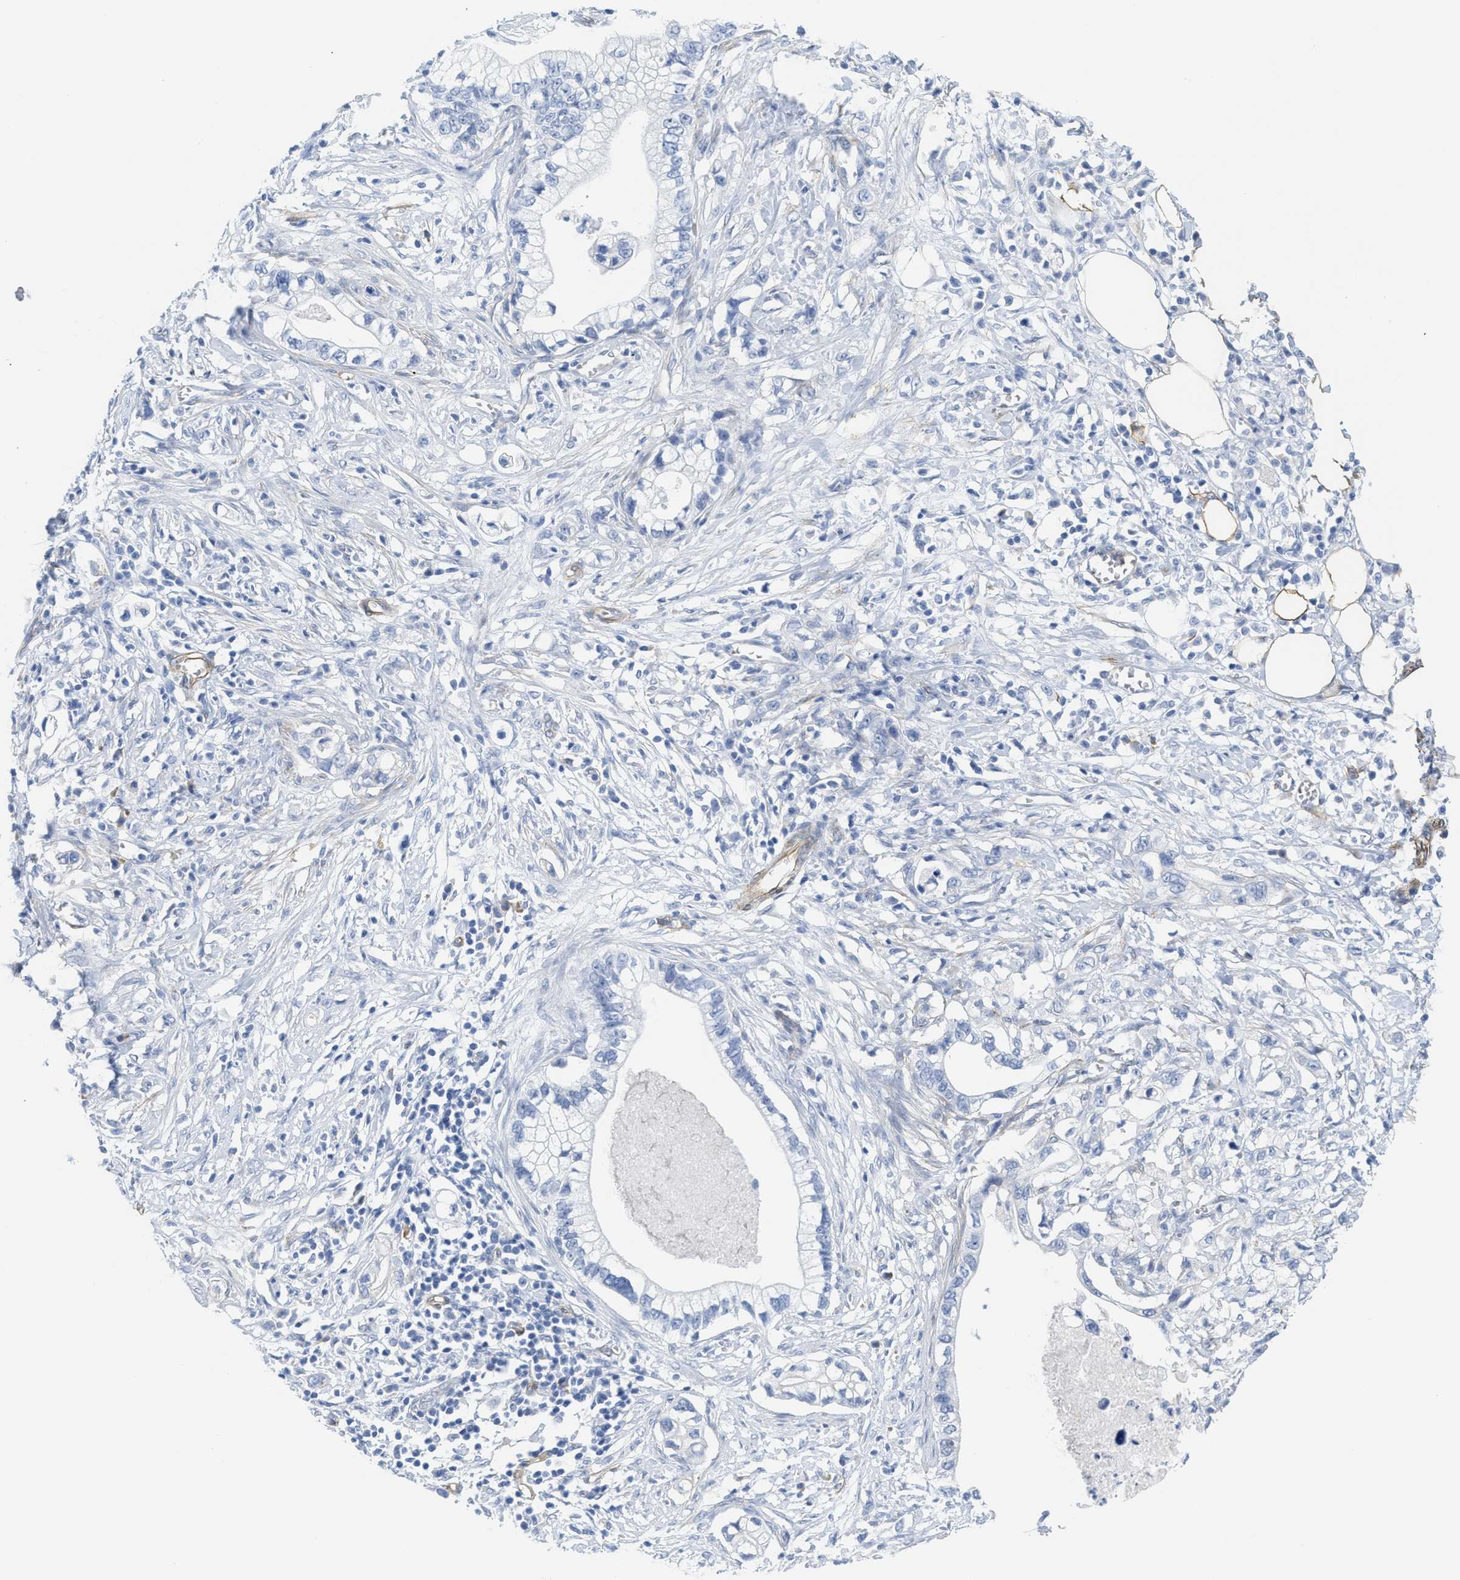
{"staining": {"intensity": "negative", "quantity": "none", "location": "none"}, "tissue": "pancreatic cancer", "cell_type": "Tumor cells", "image_type": "cancer", "snomed": [{"axis": "morphology", "description": "Adenocarcinoma, NOS"}, {"axis": "topography", "description": "Pancreas"}], "caption": "Immunohistochemistry (IHC) histopathology image of human pancreatic adenocarcinoma stained for a protein (brown), which shows no staining in tumor cells.", "gene": "TUB", "patient": {"sex": "male", "age": 56}}